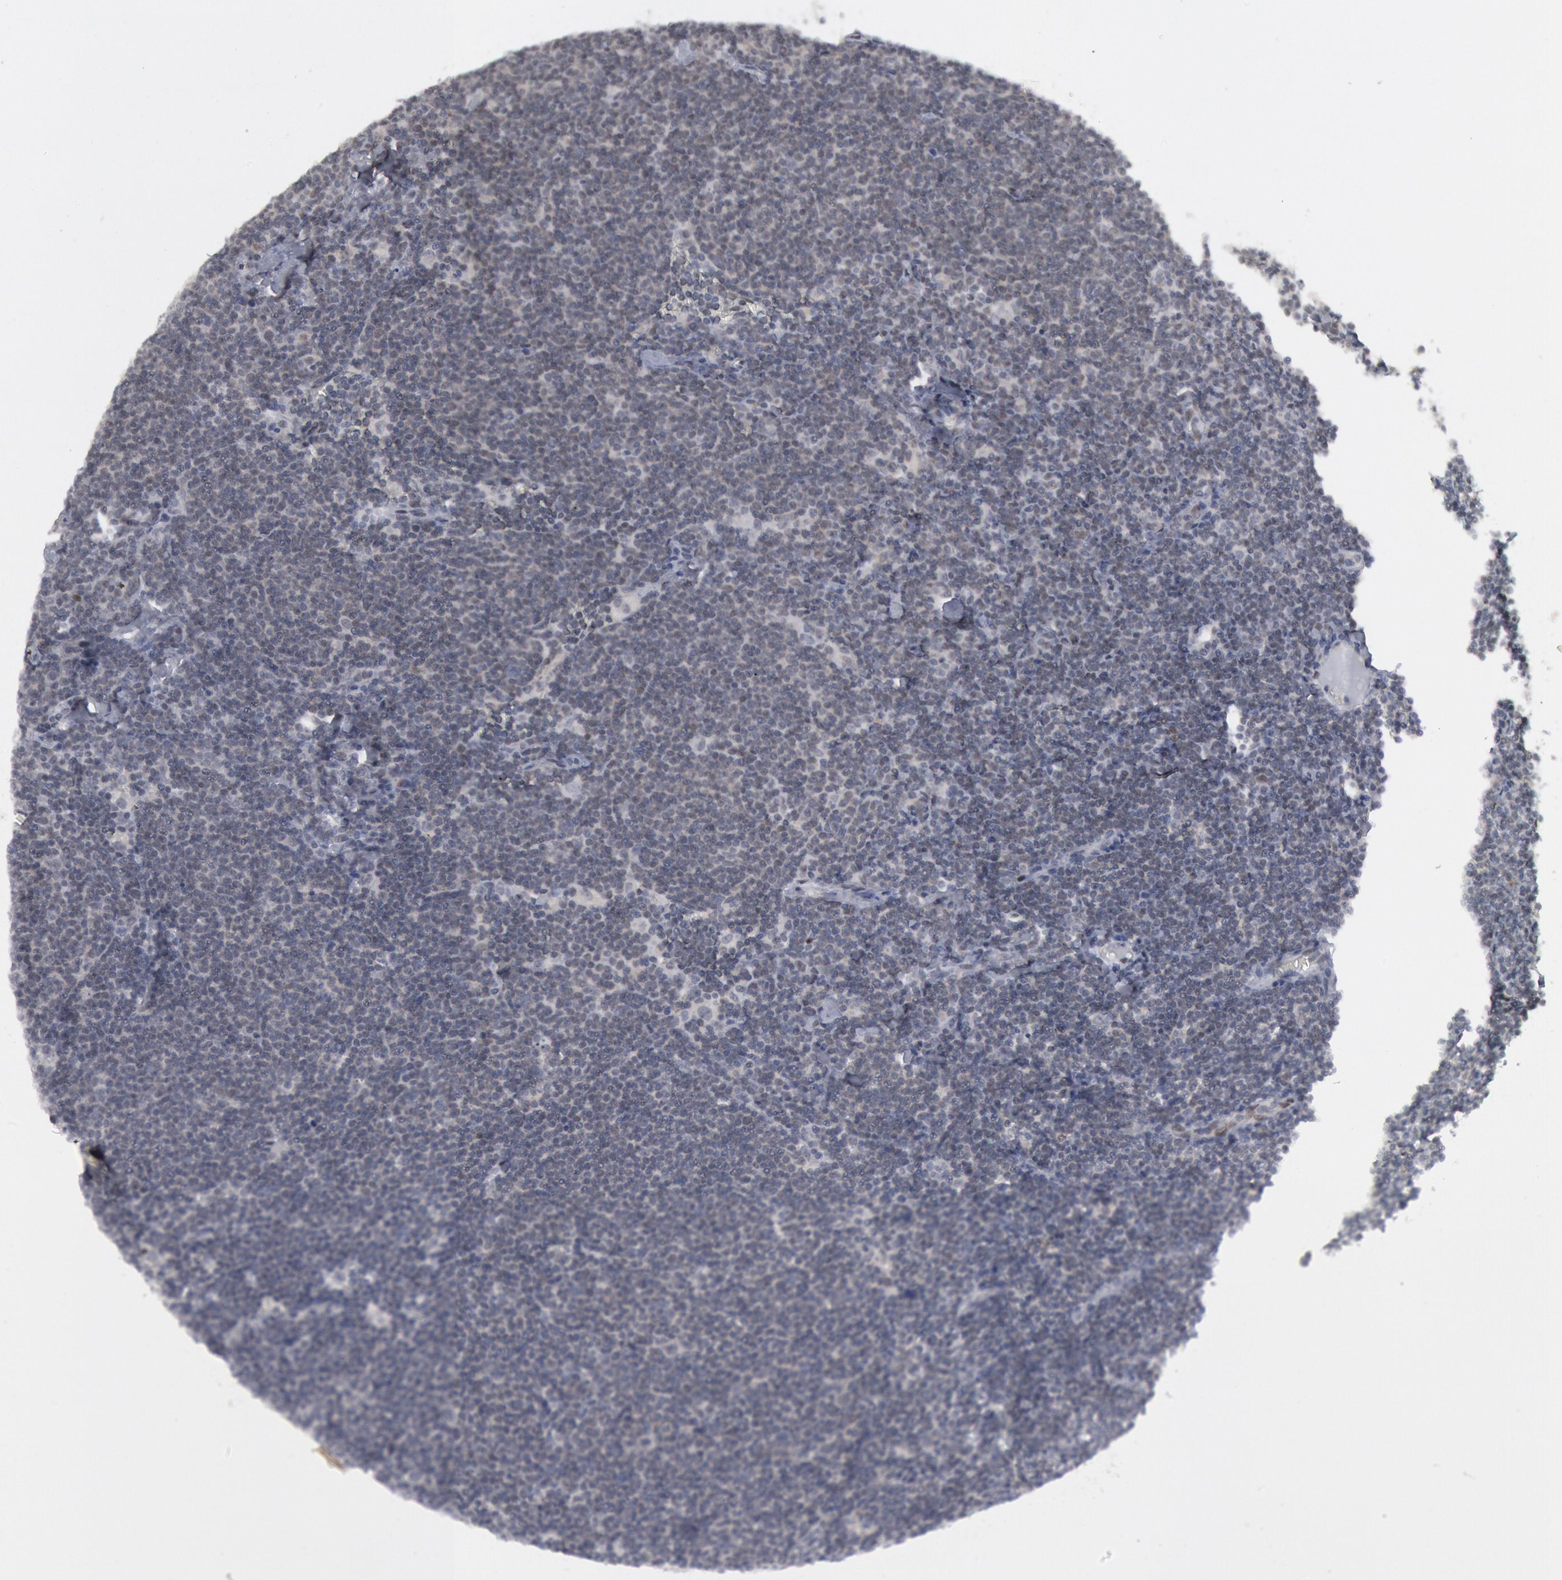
{"staining": {"intensity": "negative", "quantity": "none", "location": "none"}, "tissue": "lymphoma", "cell_type": "Tumor cells", "image_type": "cancer", "snomed": [{"axis": "morphology", "description": "Malignant lymphoma, non-Hodgkin's type, Low grade"}, {"axis": "topography", "description": "Lymph node"}], "caption": "The histopathology image exhibits no significant positivity in tumor cells of lymphoma.", "gene": "FOXO1", "patient": {"sex": "male", "age": 65}}